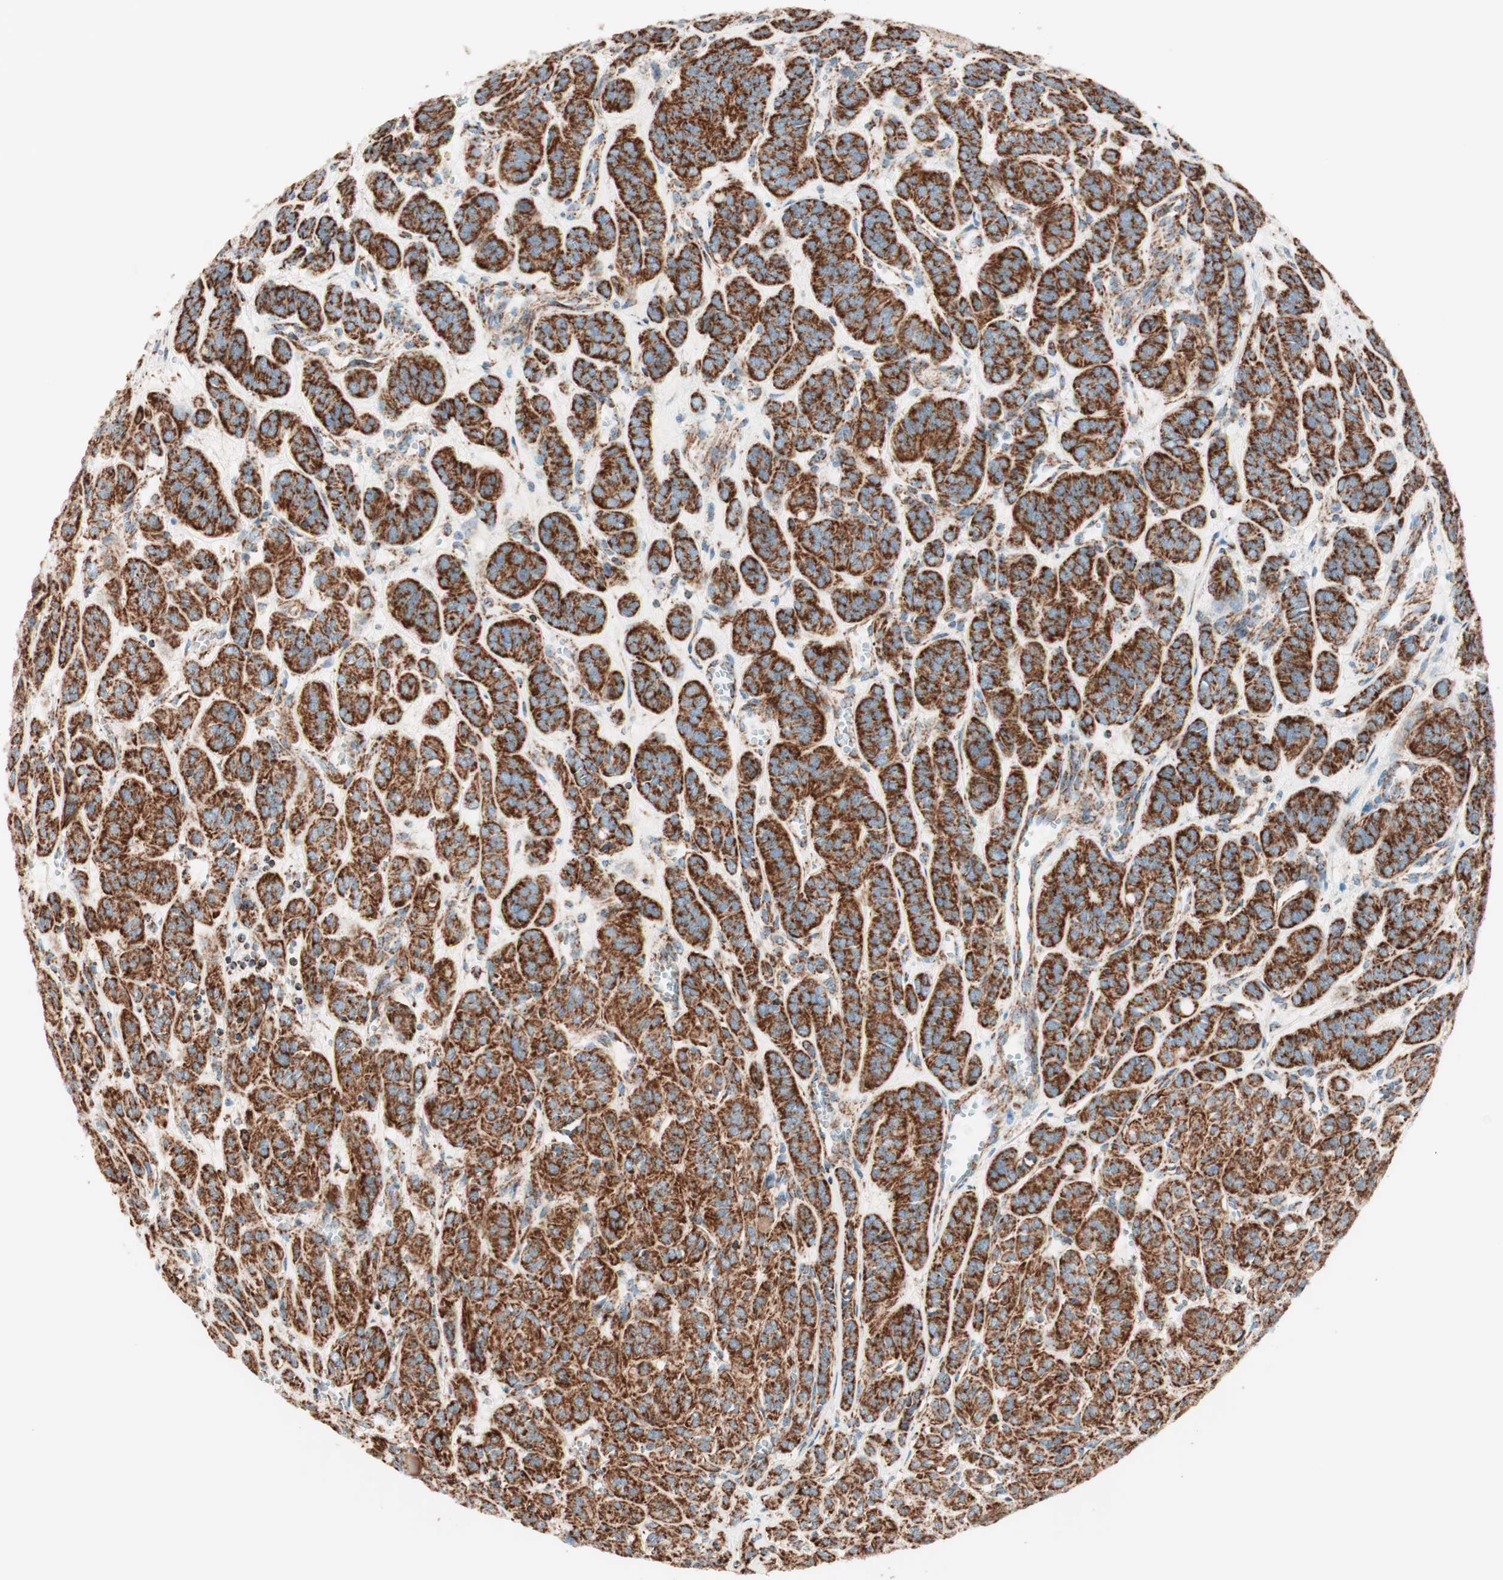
{"staining": {"intensity": "strong", "quantity": ">75%", "location": "cytoplasmic/membranous"}, "tissue": "thyroid cancer", "cell_type": "Tumor cells", "image_type": "cancer", "snomed": [{"axis": "morphology", "description": "Follicular adenoma carcinoma, NOS"}, {"axis": "topography", "description": "Thyroid gland"}], "caption": "Protein expression by immunohistochemistry (IHC) shows strong cytoplasmic/membranous positivity in about >75% of tumor cells in thyroid follicular adenoma carcinoma.", "gene": "TOMM22", "patient": {"sex": "female", "age": 71}}